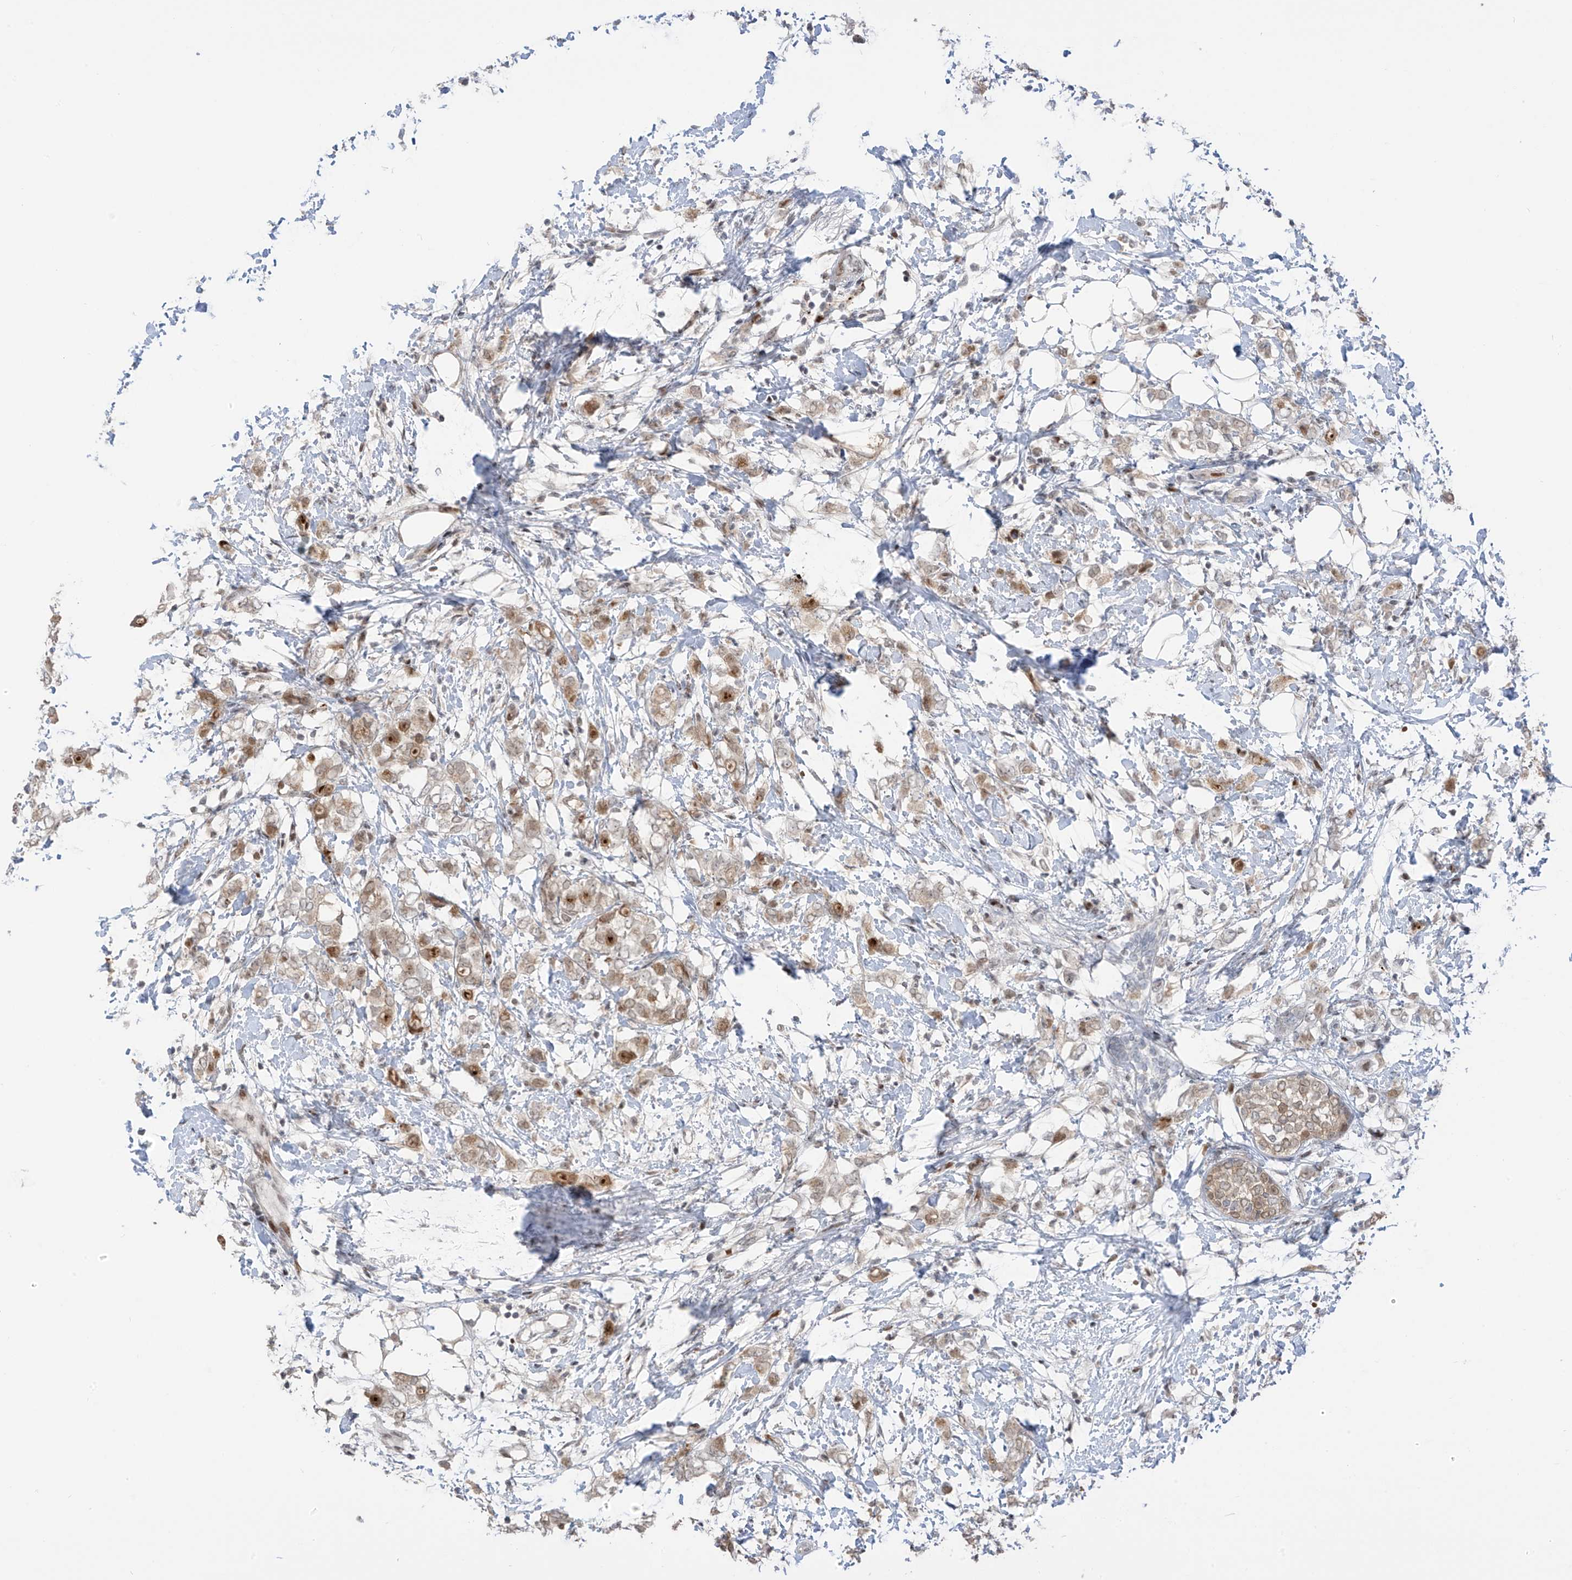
{"staining": {"intensity": "moderate", "quantity": ">75%", "location": "nuclear"}, "tissue": "breast cancer", "cell_type": "Tumor cells", "image_type": "cancer", "snomed": [{"axis": "morphology", "description": "Normal tissue, NOS"}, {"axis": "morphology", "description": "Lobular carcinoma"}, {"axis": "topography", "description": "Breast"}], "caption": "An image of lobular carcinoma (breast) stained for a protein displays moderate nuclear brown staining in tumor cells.", "gene": "ZCWPW2", "patient": {"sex": "female", "age": 47}}